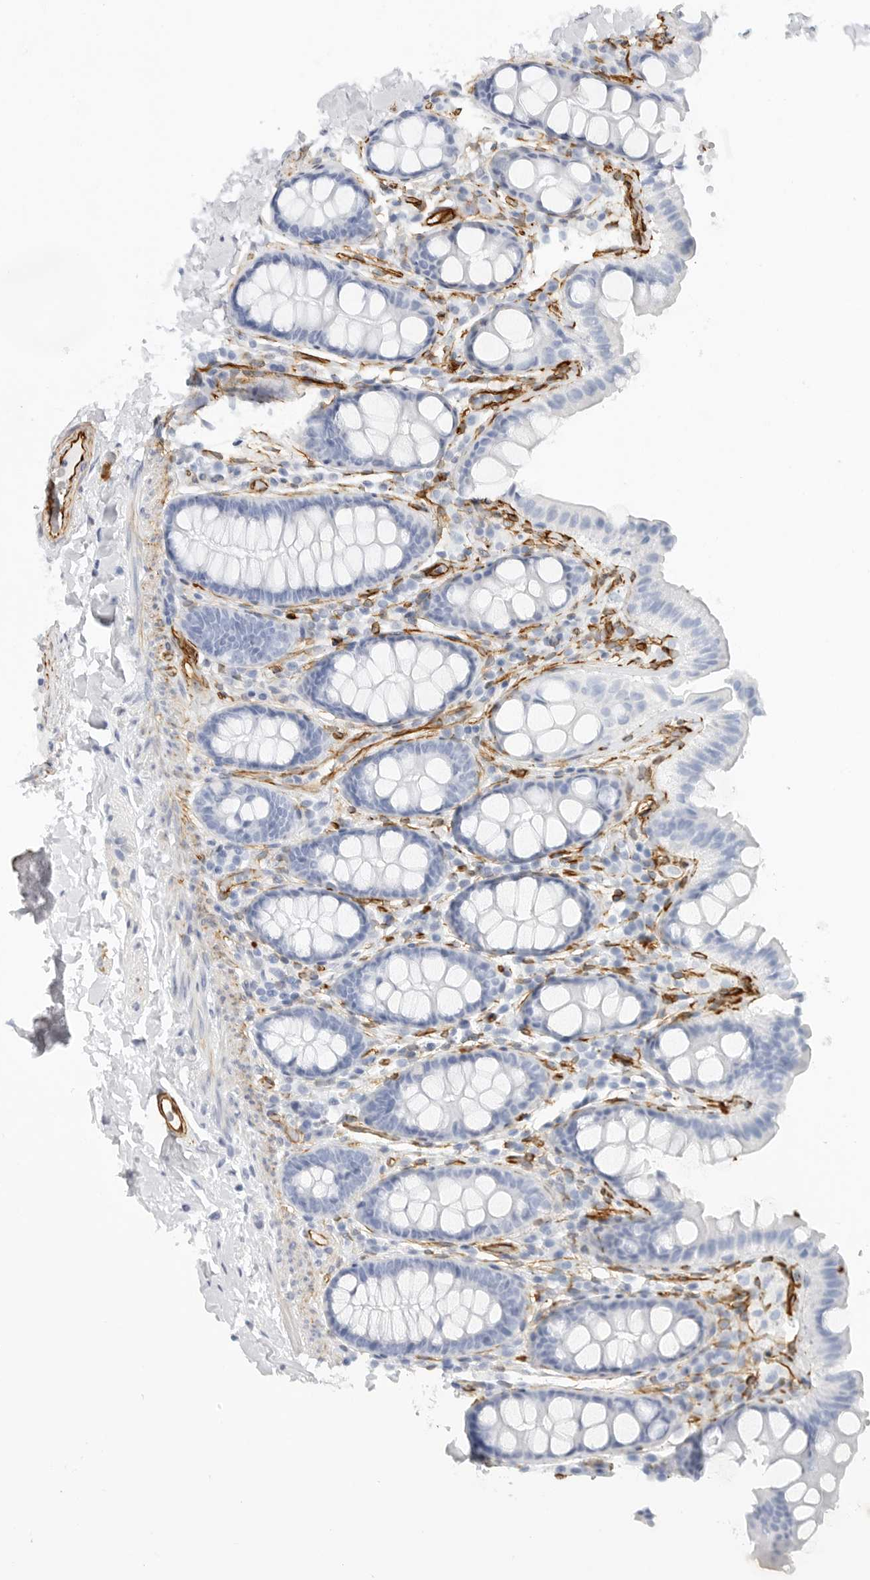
{"staining": {"intensity": "strong", "quantity": ">75%", "location": "cytoplasmic/membranous"}, "tissue": "colon", "cell_type": "Endothelial cells", "image_type": "normal", "snomed": [{"axis": "morphology", "description": "Normal tissue, NOS"}, {"axis": "topography", "description": "Colon"}, {"axis": "topography", "description": "Peripheral nerve tissue"}], "caption": "A brown stain highlights strong cytoplasmic/membranous expression of a protein in endothelial cells of benign human colon. (Stains: DAB (3,3'-diaminobenzidine) in brown, nuclei in blue, Microscopy: brightfield microscopy at high magnification).", "gene": "NES", "patient": {"sex": "female", "age": 61}}